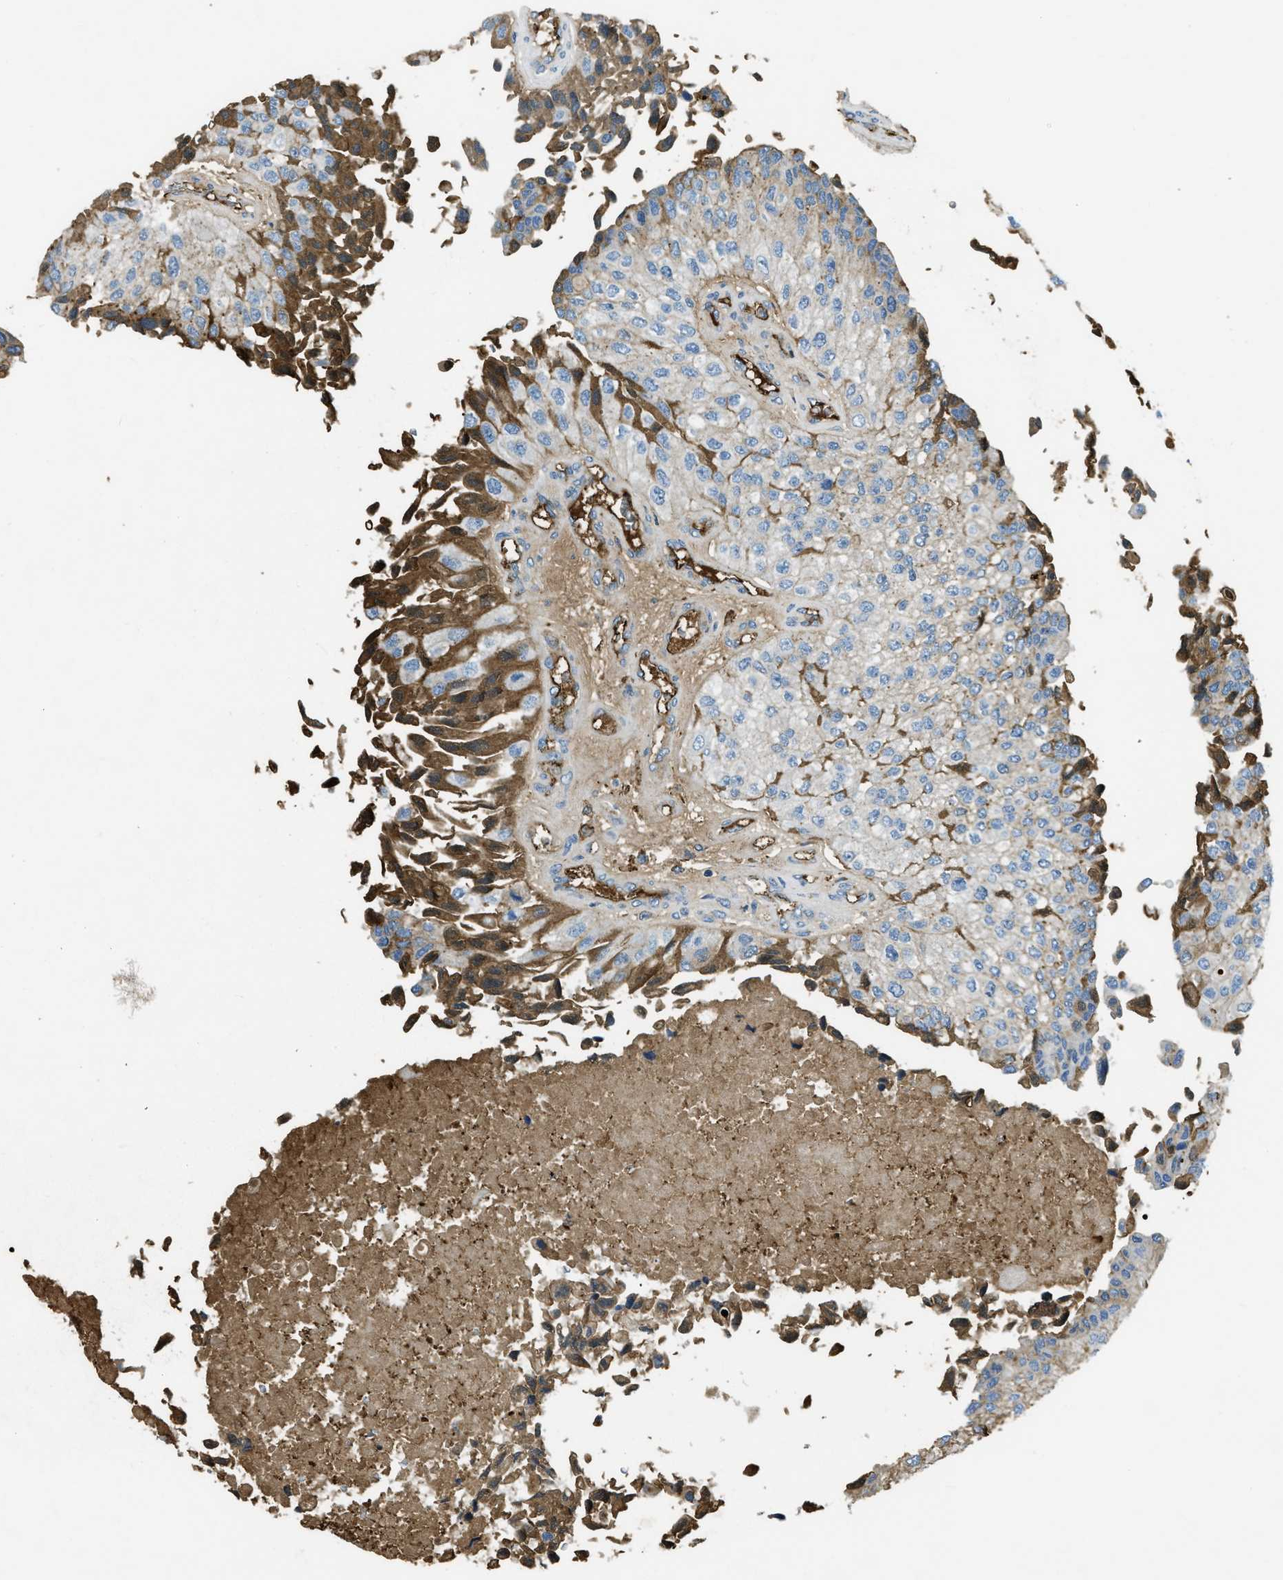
{"staining": {"intensity": "strong", "quantity": "<25%", "location": "cytoplasmic/membranous"}, "tissue": "urothelial cancer", "cell_type": "Tumor cells", "image_type": "cancer", "snomed": [{"axis": "morphology", "description": "Urothelial carcinoma, High grade"}, {"axis": "topography", "description": "Kidney"}, {"axis": "topography", "description": "Urinary bladder"}], "caption": "Immunohistochemistry image of neoplastic tissue: human urothelial carcinoma (high-grade) stained using immunohistochemistry demonstrates medium levels of strong protein expression localized specifically in the cytoplasmic/membranous of tumor cells, appearing as a cytoplasmic/membranous brown color.", "gene": "PRTN3", "patient": {"sex": "male", "age": 77}}